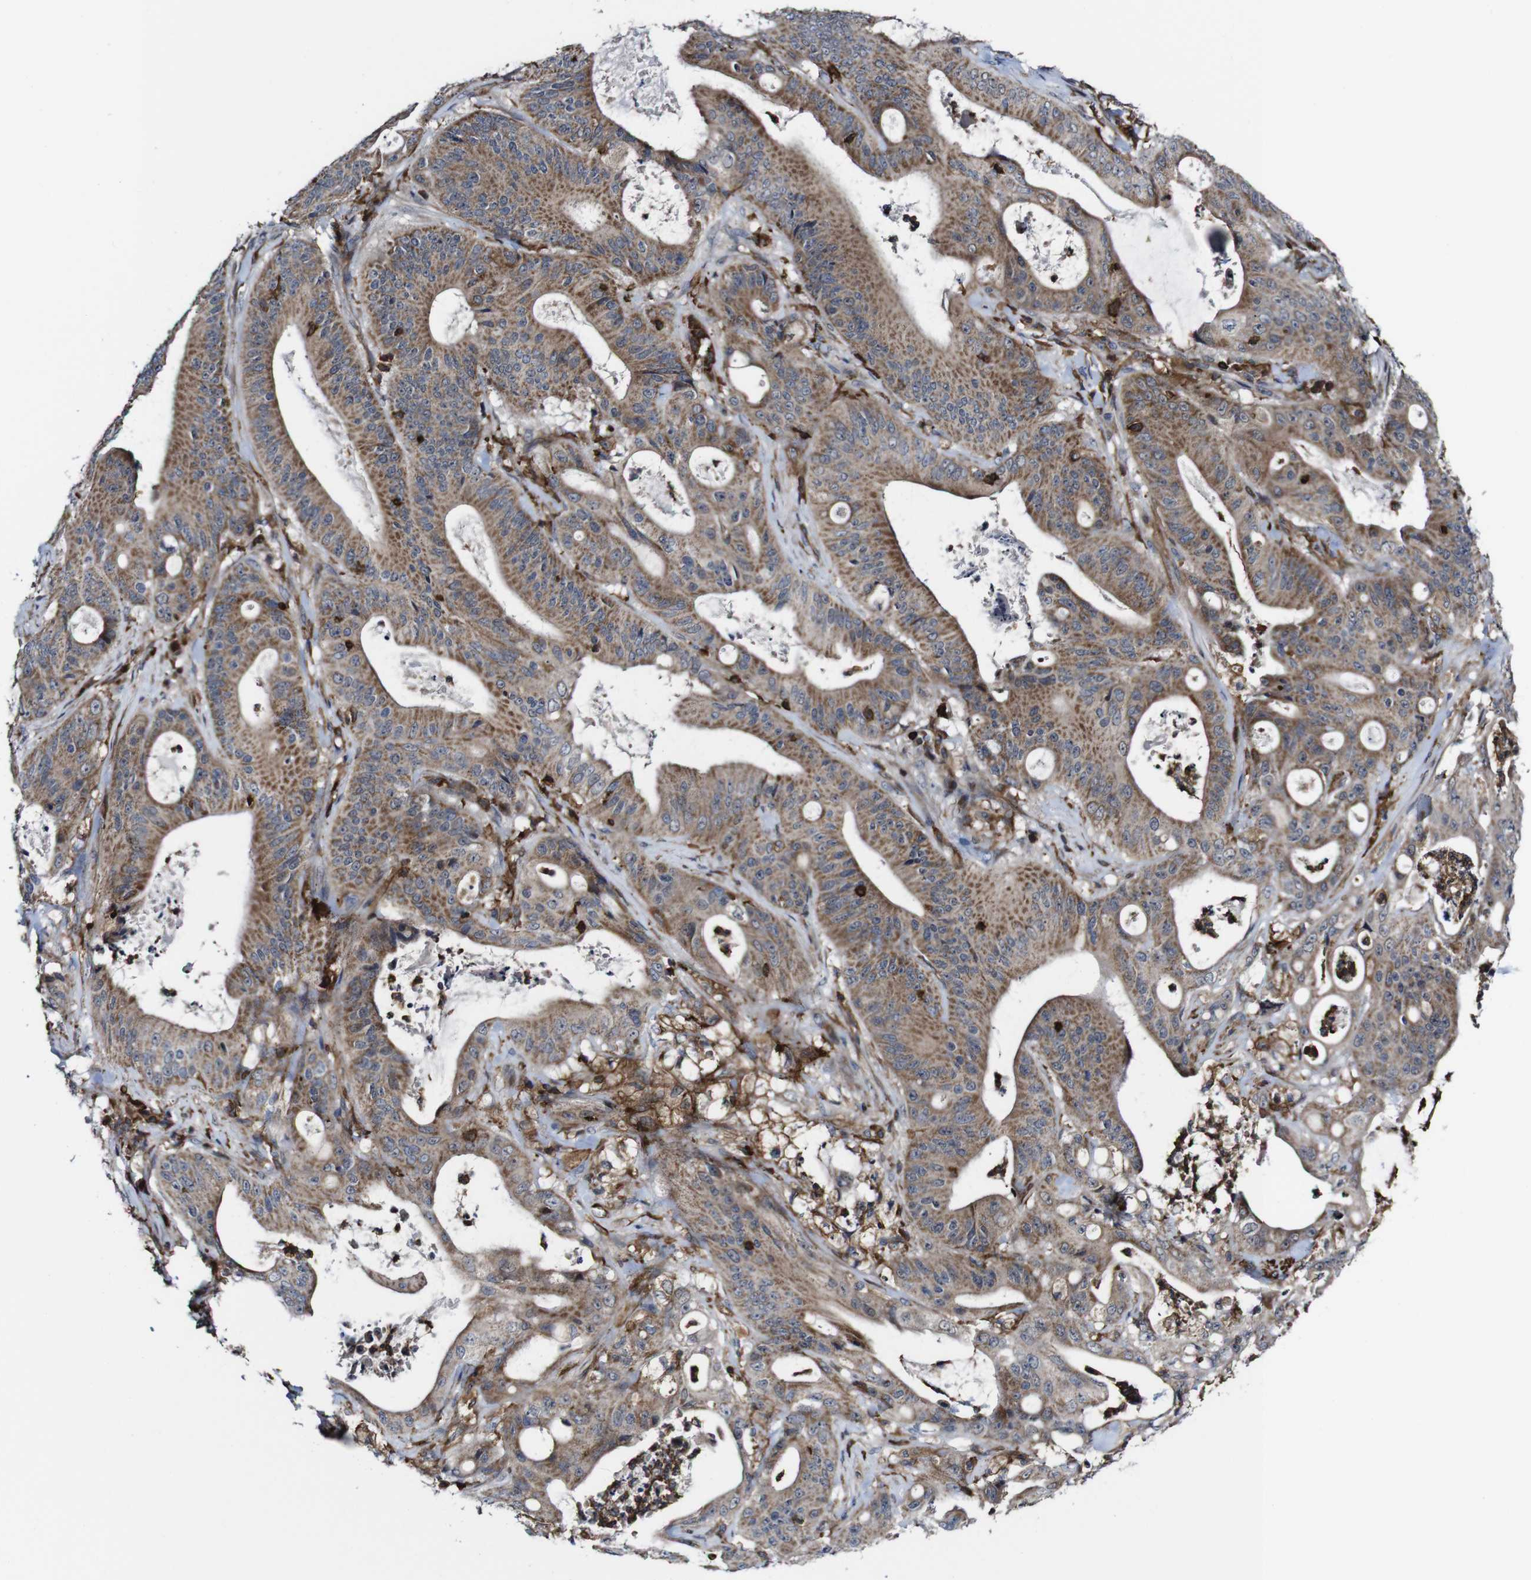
{"staining": {"intensity": "moderate", "quantity": ">75%", "location": "cytoplasmic/membranous"}, "tissue": "pancreatic cancer", "cell_type": "Tumor cells", "image_type": "cancer", "snomed": [{"axis": "morphology", "description": "Normal tissue, NOS"}, {"axis": "topography", "description": "Lymph node"}], "caption": "A micrograph of pancreatic cancer stained for a protein shows moderate cytoplasmic/membranous brown staining in tumor cells.", "gene": "JAK2", "patient": {"sex": "male", "age": 62}}